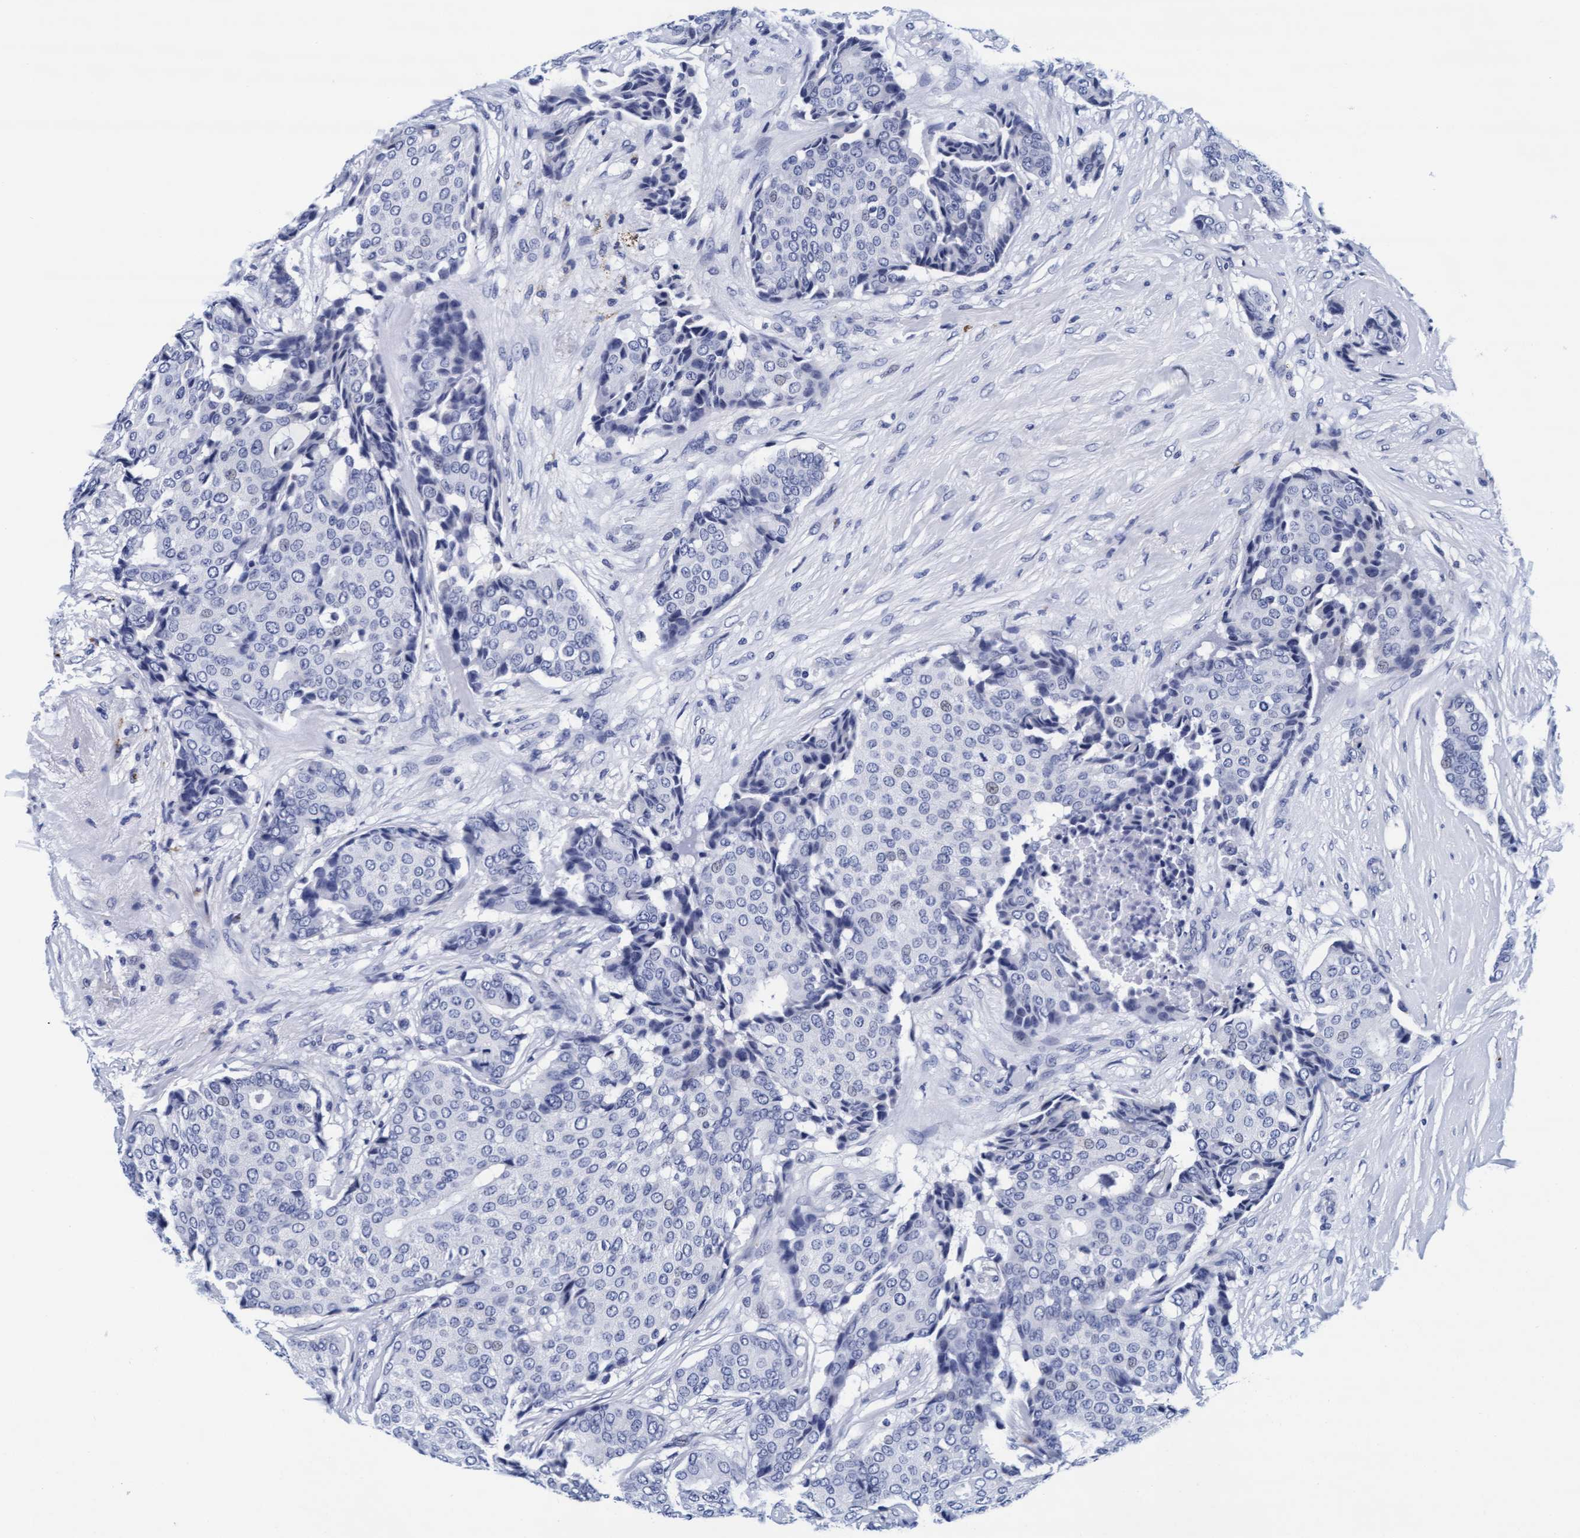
{"staining": {"intensity": "negative", "quantity": "none", "location": "none"}, "tissue": "breast cancer", "cell_type": "Tumor cells", "image_type": "cancer", "snomed": [{"axis": "morphology", "description": "Duct carcinoma"}, {"axis": "topography", "description": "Breast"}], "caption": "Micrograph shows no significant protein staining in tumor cells of breast cancer. The staining was performed using DAB to visualize the protein expression in brown, while the nuclei were stained in blue with hematoxylin (Magnification: 20x).", "gene": "ARSG", "patient": {"sex": "female", "age": 75}}